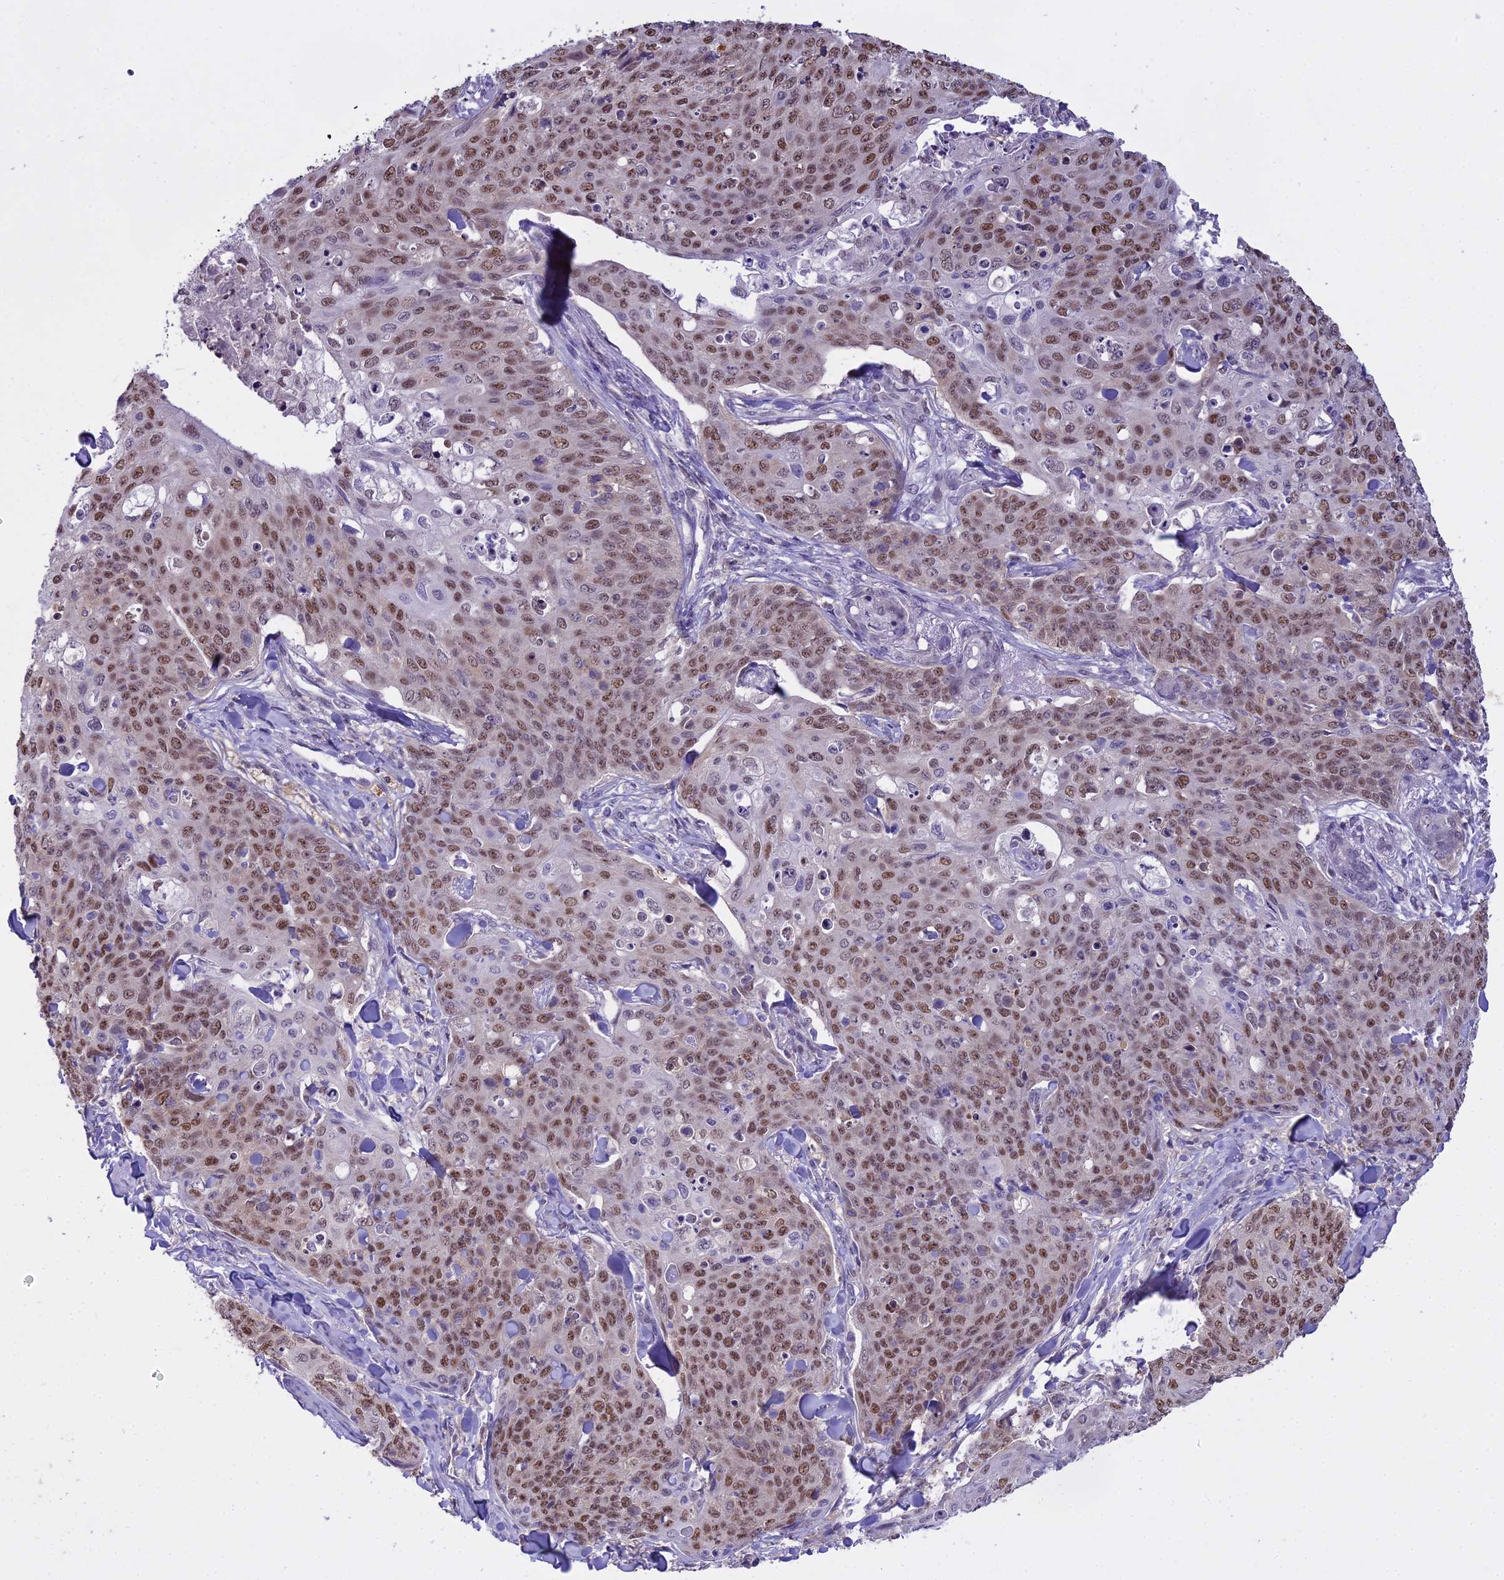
{"staining": {"intensity": "moderate", "quantity": ">75%", "location": "nuclear"}, "tissue": "skin cancer", "cell_type": "Tumor cells", "image_type": "cancer", "snomed": [{"axis": "morphology", "description": "Squamous cell carcinoma, NOS"}, {"axis": "topography", "description": "Skin"}, {"axis": "topography", "description": "Vulva"}], "caption": "Tumor cells reveal moderate nuclear expression in approximately >75% of cells in skin cancer (squamous cell carcinoma).", "gene": "MAT2A", "patient": {"sex": "female", "age": 85}}